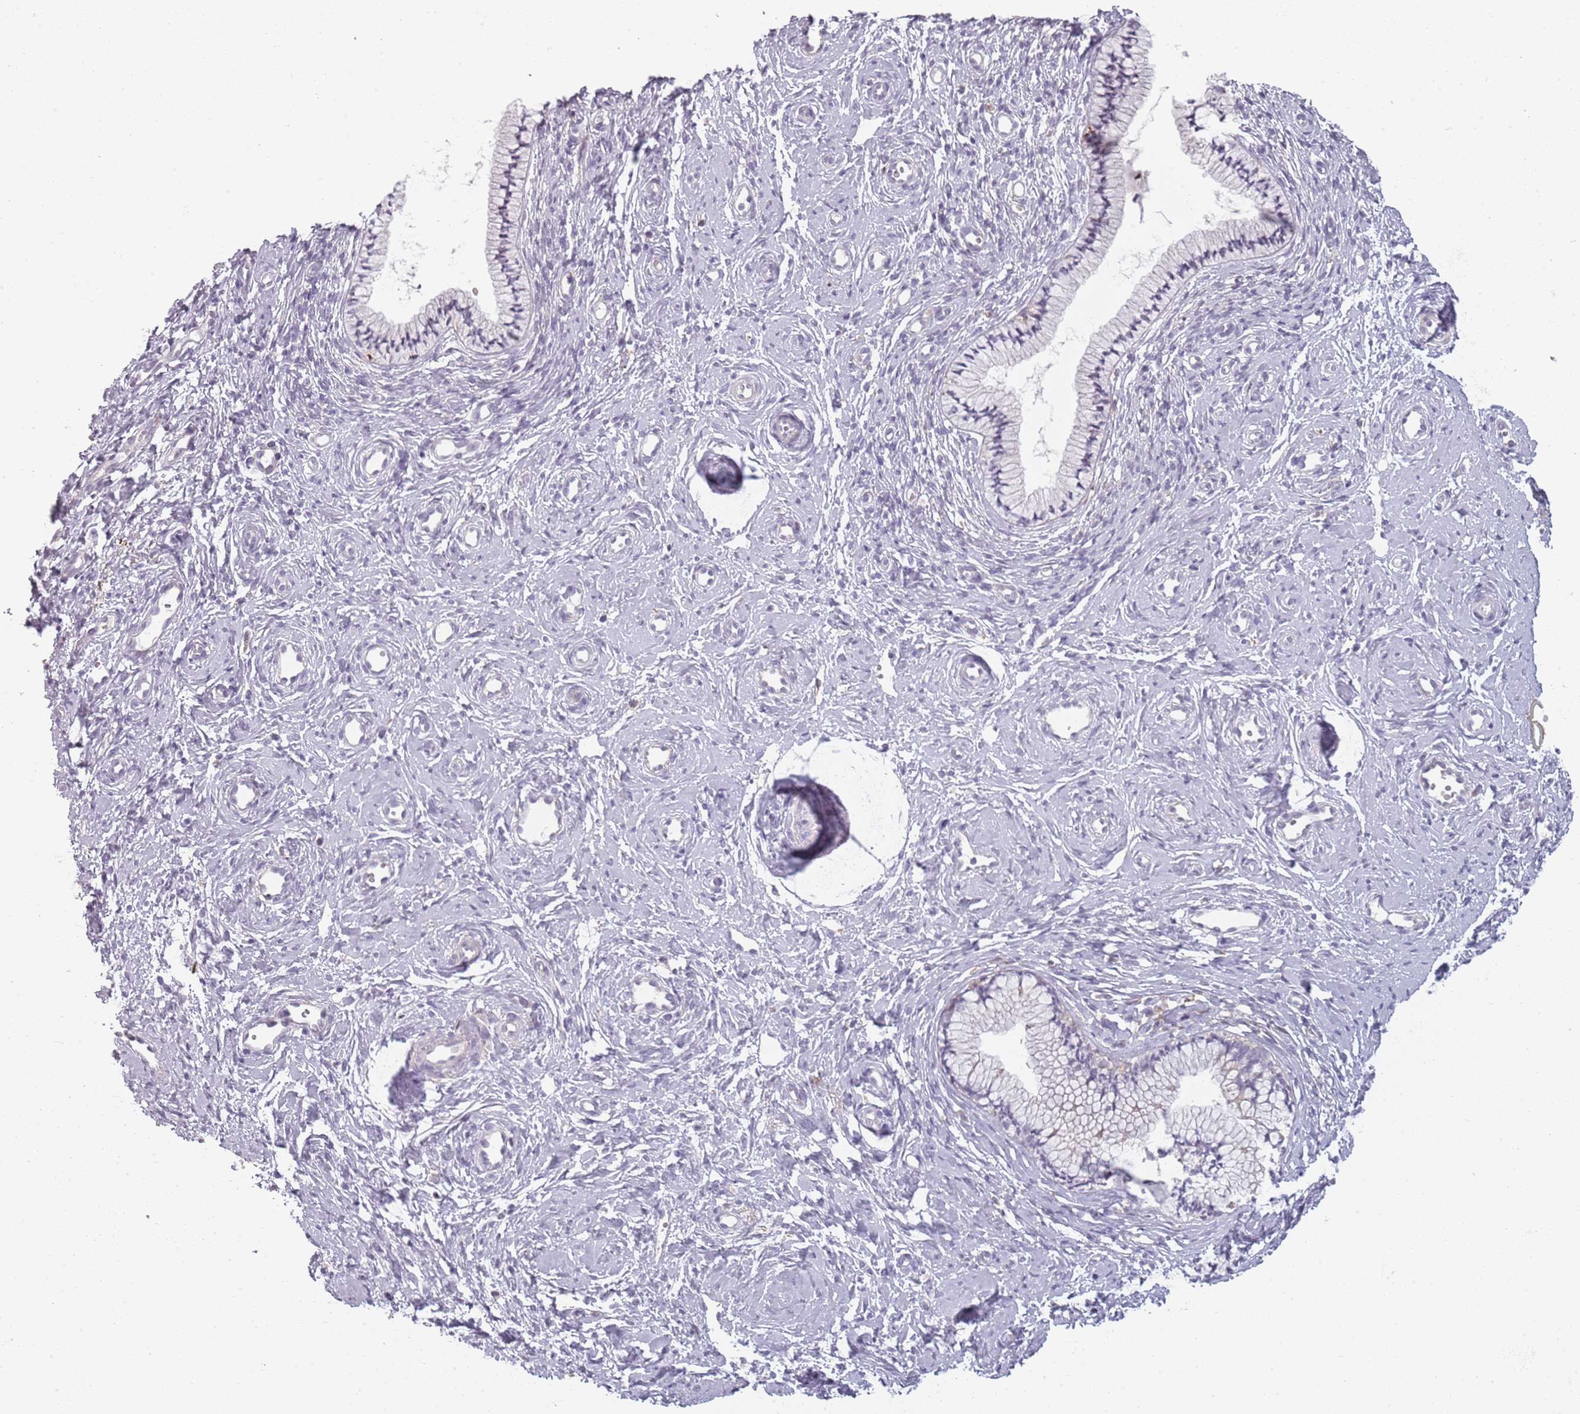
{"staining": {"intensity": "negative", "quantity": "none", "location": "none"}, "tissue": "cervix", "cell_type": "Glandular cells", "image_type": "normal", "snomed": [{"axis": "morphology", "description": "Normal tissue, NOS"}, {"axis": "topography", "description": "Cervix"}], "caption": "IHC photomicrograph of unremarkable cervix: human cervix stained with DAB displays no significant protein expression in glandular cells. (Brightfield microscopy of DAB immunohistochemistry at high magnification).", "gene": "CC2D2B", "patient": {"sex": "female", "age": 57}}